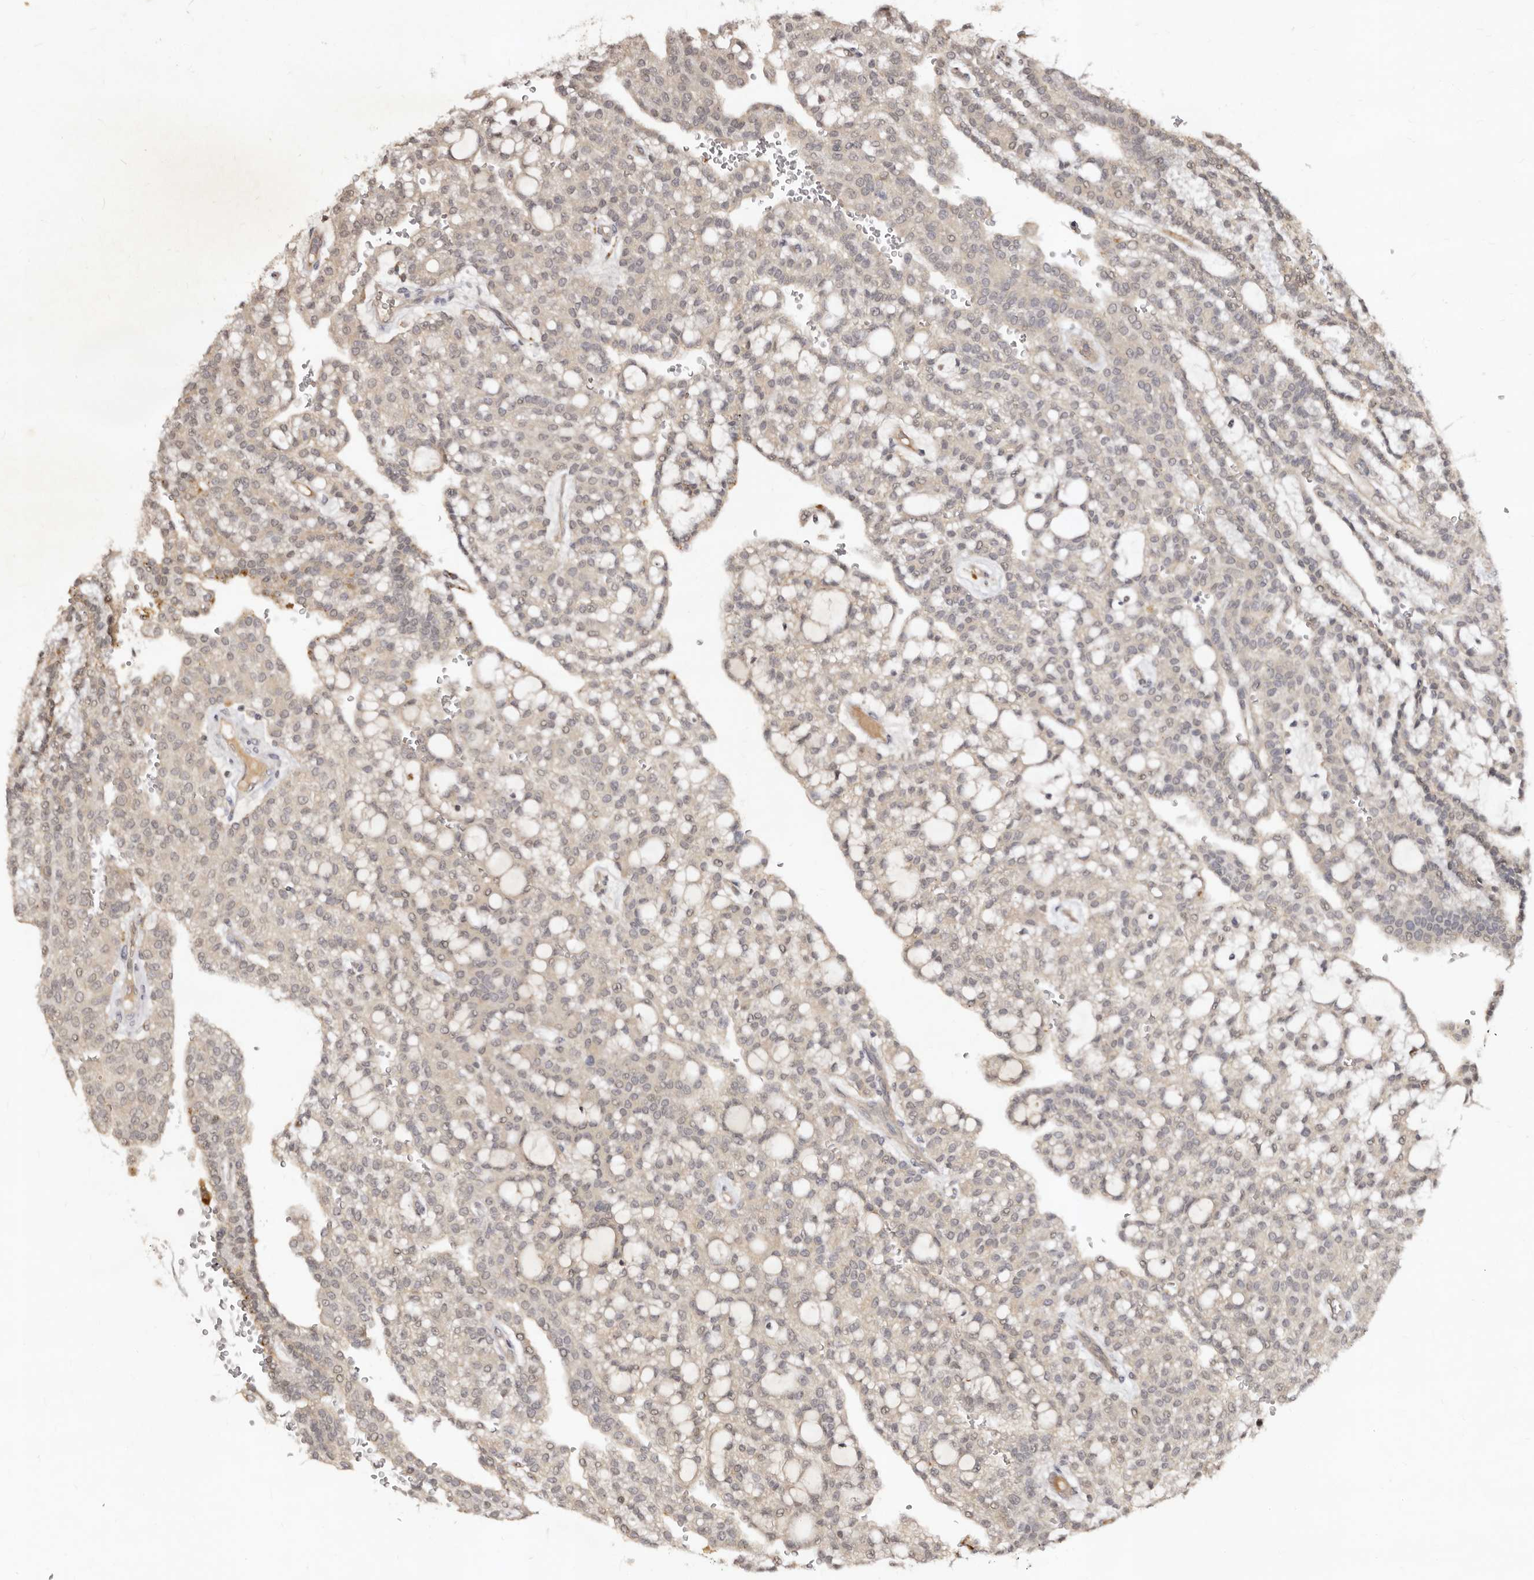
{"staining": {"intensity": "weak", "quantity": "<25%", "location": "cytoplasmic/membranous,nuclear"}, "tissue": "renal cancer", "cell_type": "Tumor cells", "image_type": "cancer", "snomed": [{"axis": "morphology", "description": "Adenocarcinoma, NOS"}, {"axis": "topography", "description": "Kidney"}], "caption": "Human renal adenocarcinoma stained for a protein using IHC shows no expression in tumor cells.", "gene": "LCORL", "patient": {"sex": "male", "age": 63}}